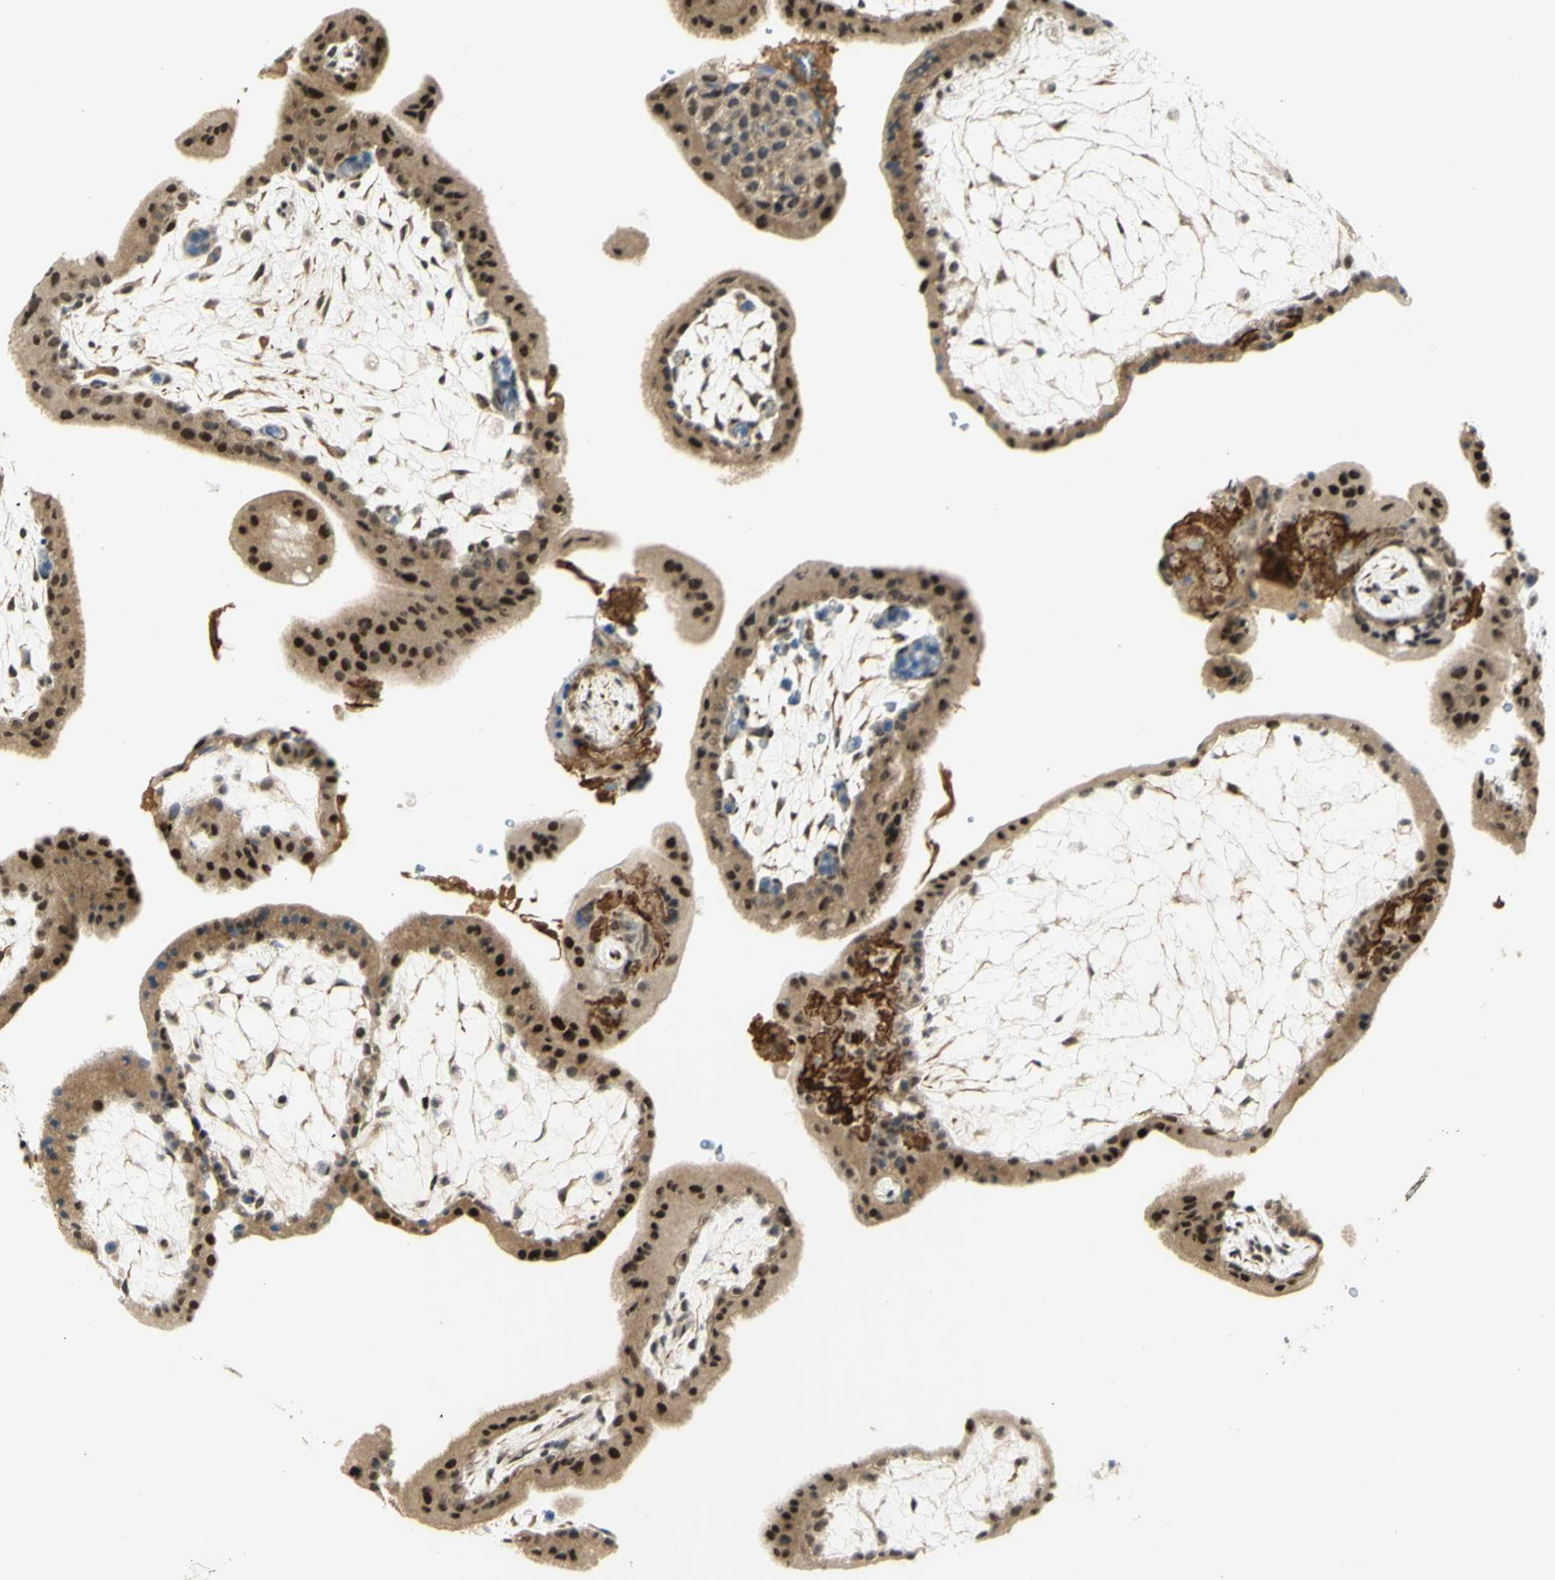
{"staining": {"intensity": "moderate", "quantity": ">75%", "location": "nuclear"}, "tissue": "placenta", "cell_type": "Trophoblastic cells", "image_type": "normal", "snomed": [{"axis": "morphology", "description": "Normal tissue, NOS"}, {"axis": "topography", "description": "Placenta"}], "caption": "Placenta stained with a brown dye demonstrates moderate nuclear positive expression in about >75% of trophoblastic cells.", "gene": "DDX1", "patient": {"sex": "female", "age": 35}}